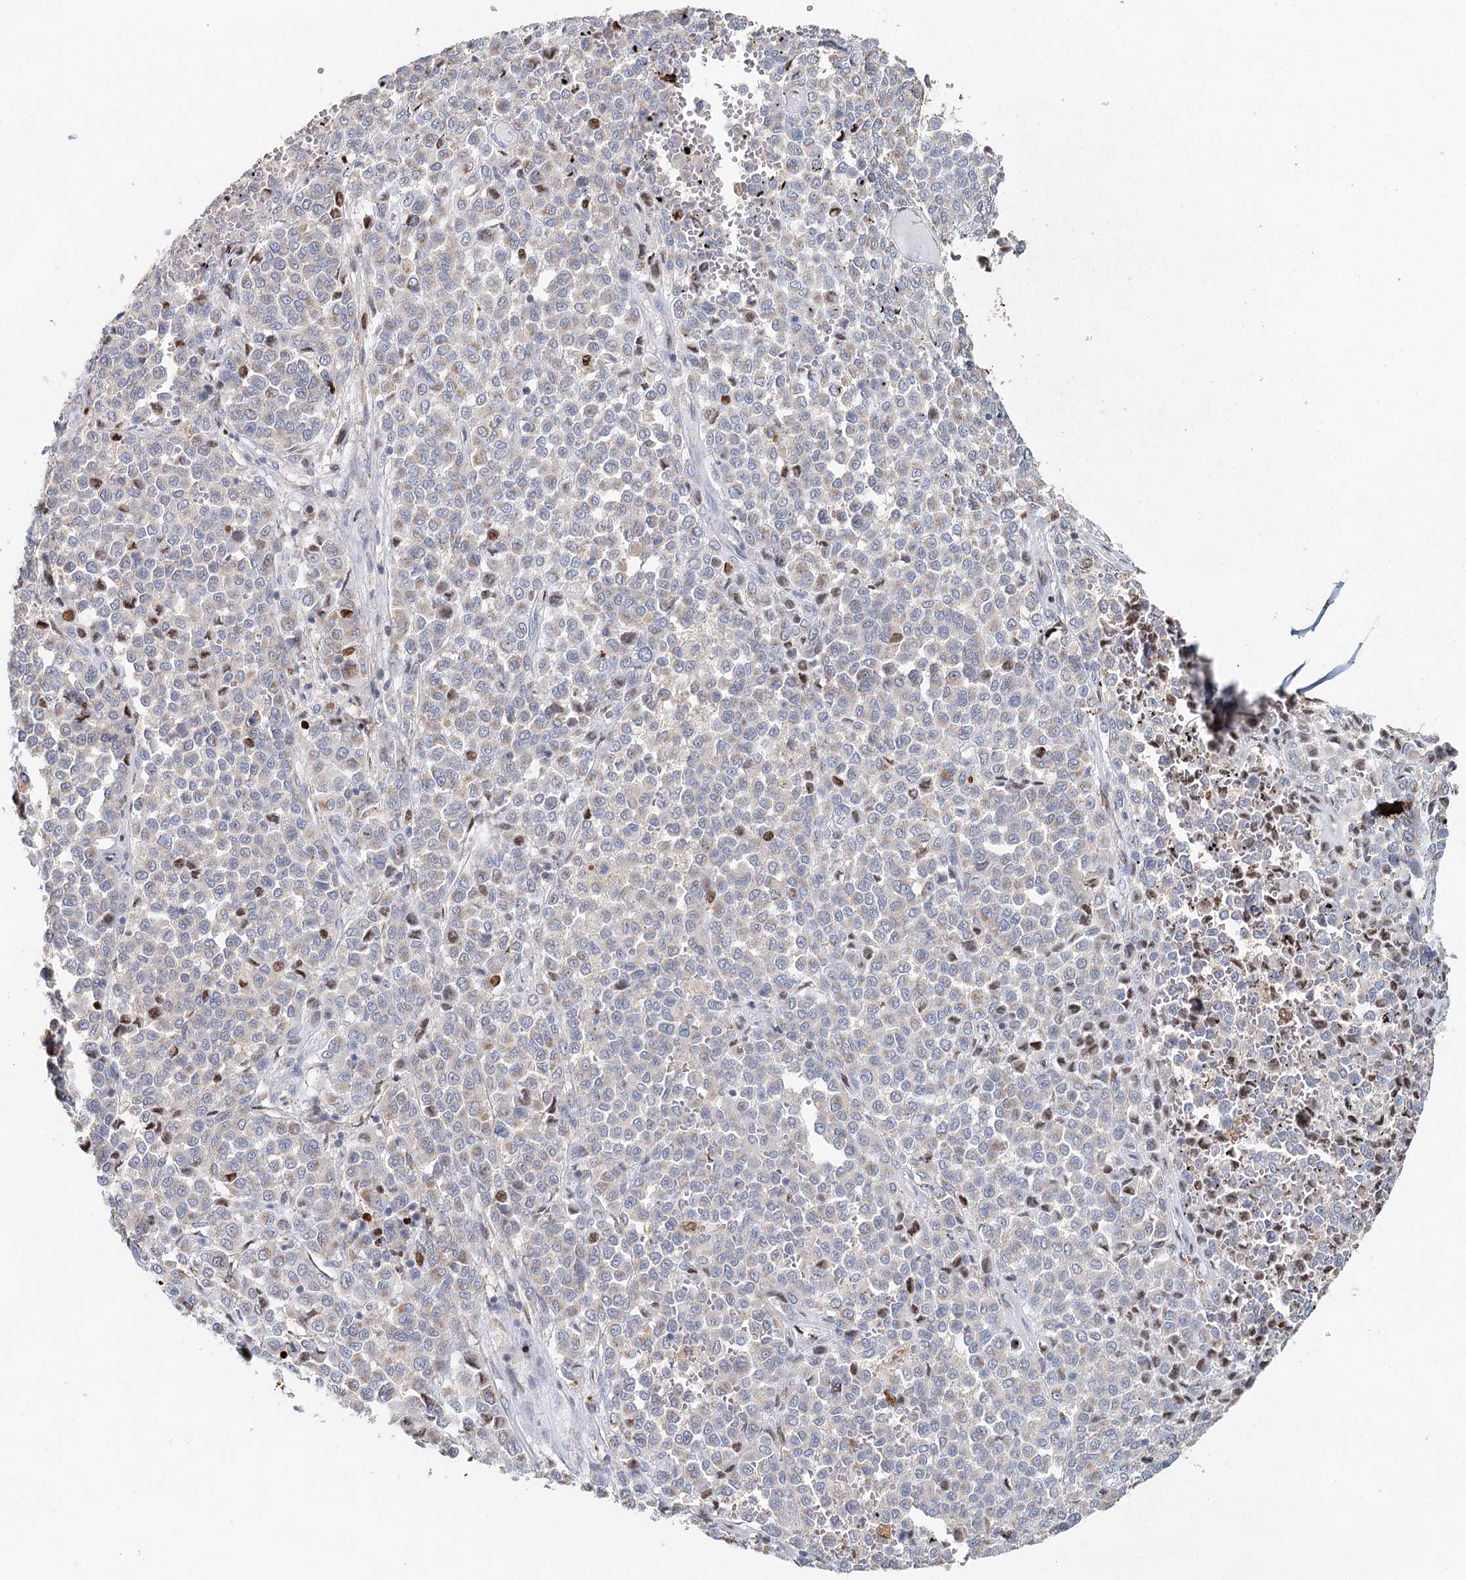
{"staining": {"intensity": "moderate", "quantity": "<25%", "location": "nuclear"}, "tissue": "melanoma", "cell_type": "Tumor cells", "image_type": "cancer", "snomed": [{"axis": "morphology", "description": "Malignant melanoma, Metastatic site"}, {"axis": "topography", "description": "Pancreas"}], "caption": "Immunohistochemistry of human malignant melanoma (metastatic site) exhibits low levels of moderate nuclear expression in about <25% of tumor cells.", "gene": "XPO6", "patient": {"sex": "female", "age": 30}}